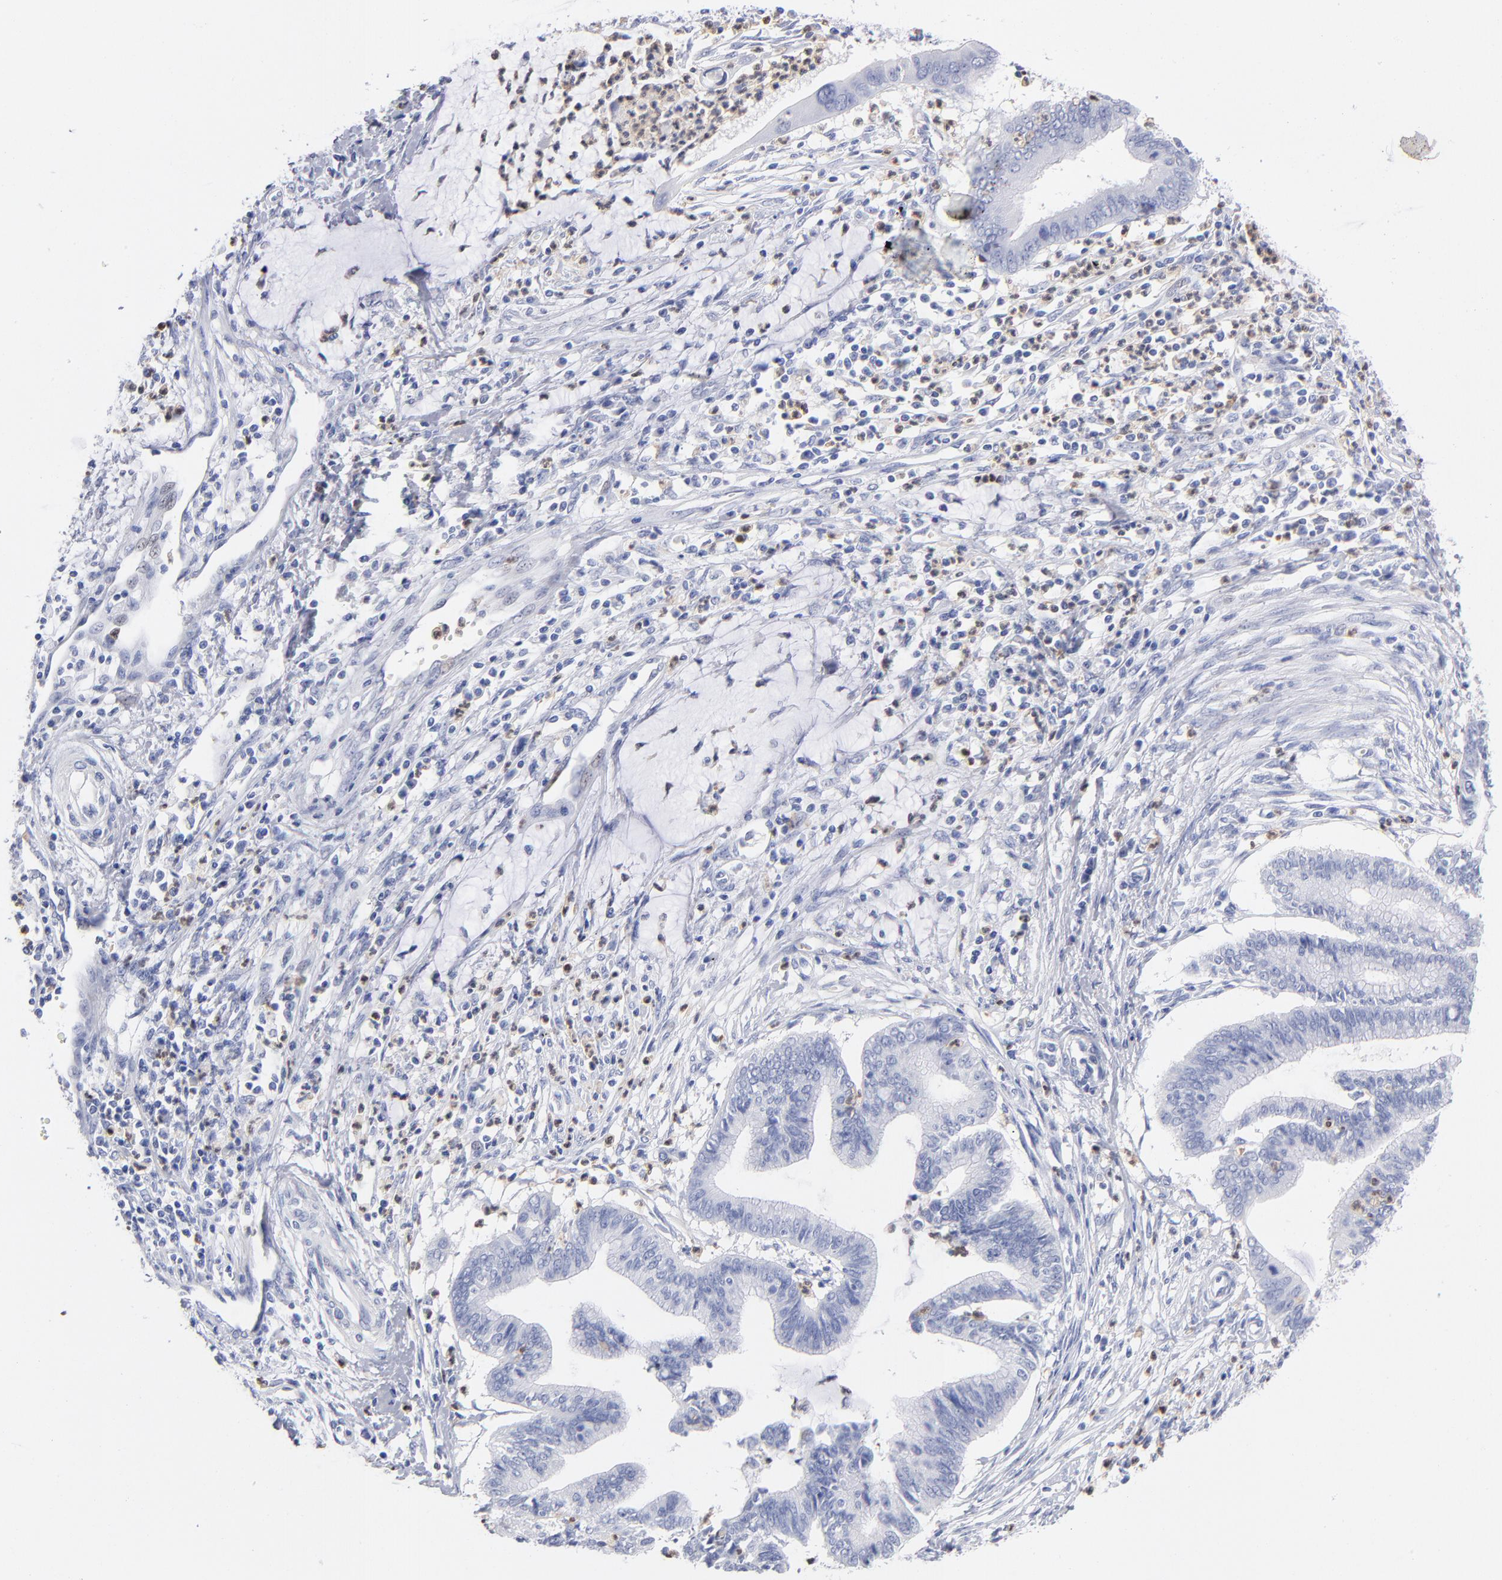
{"staining": {"intensity": "negative", "quantity": "none", "location": "none"}, "tissue": "cervical cancer", "cell_type": "Tumor cells", "image_type": "cancer", "snomed": [{"axis": "morphology", "description": "Adenocarcinoma, NOS"}, {"axis": "topography", "description": "Cervix"}], "caption": "There is no significant positivity in tumor cells of cervical cancer (adenocarcinoma).", "gene": "ARG1", "patient": {"sex": "female", "age": 36}}